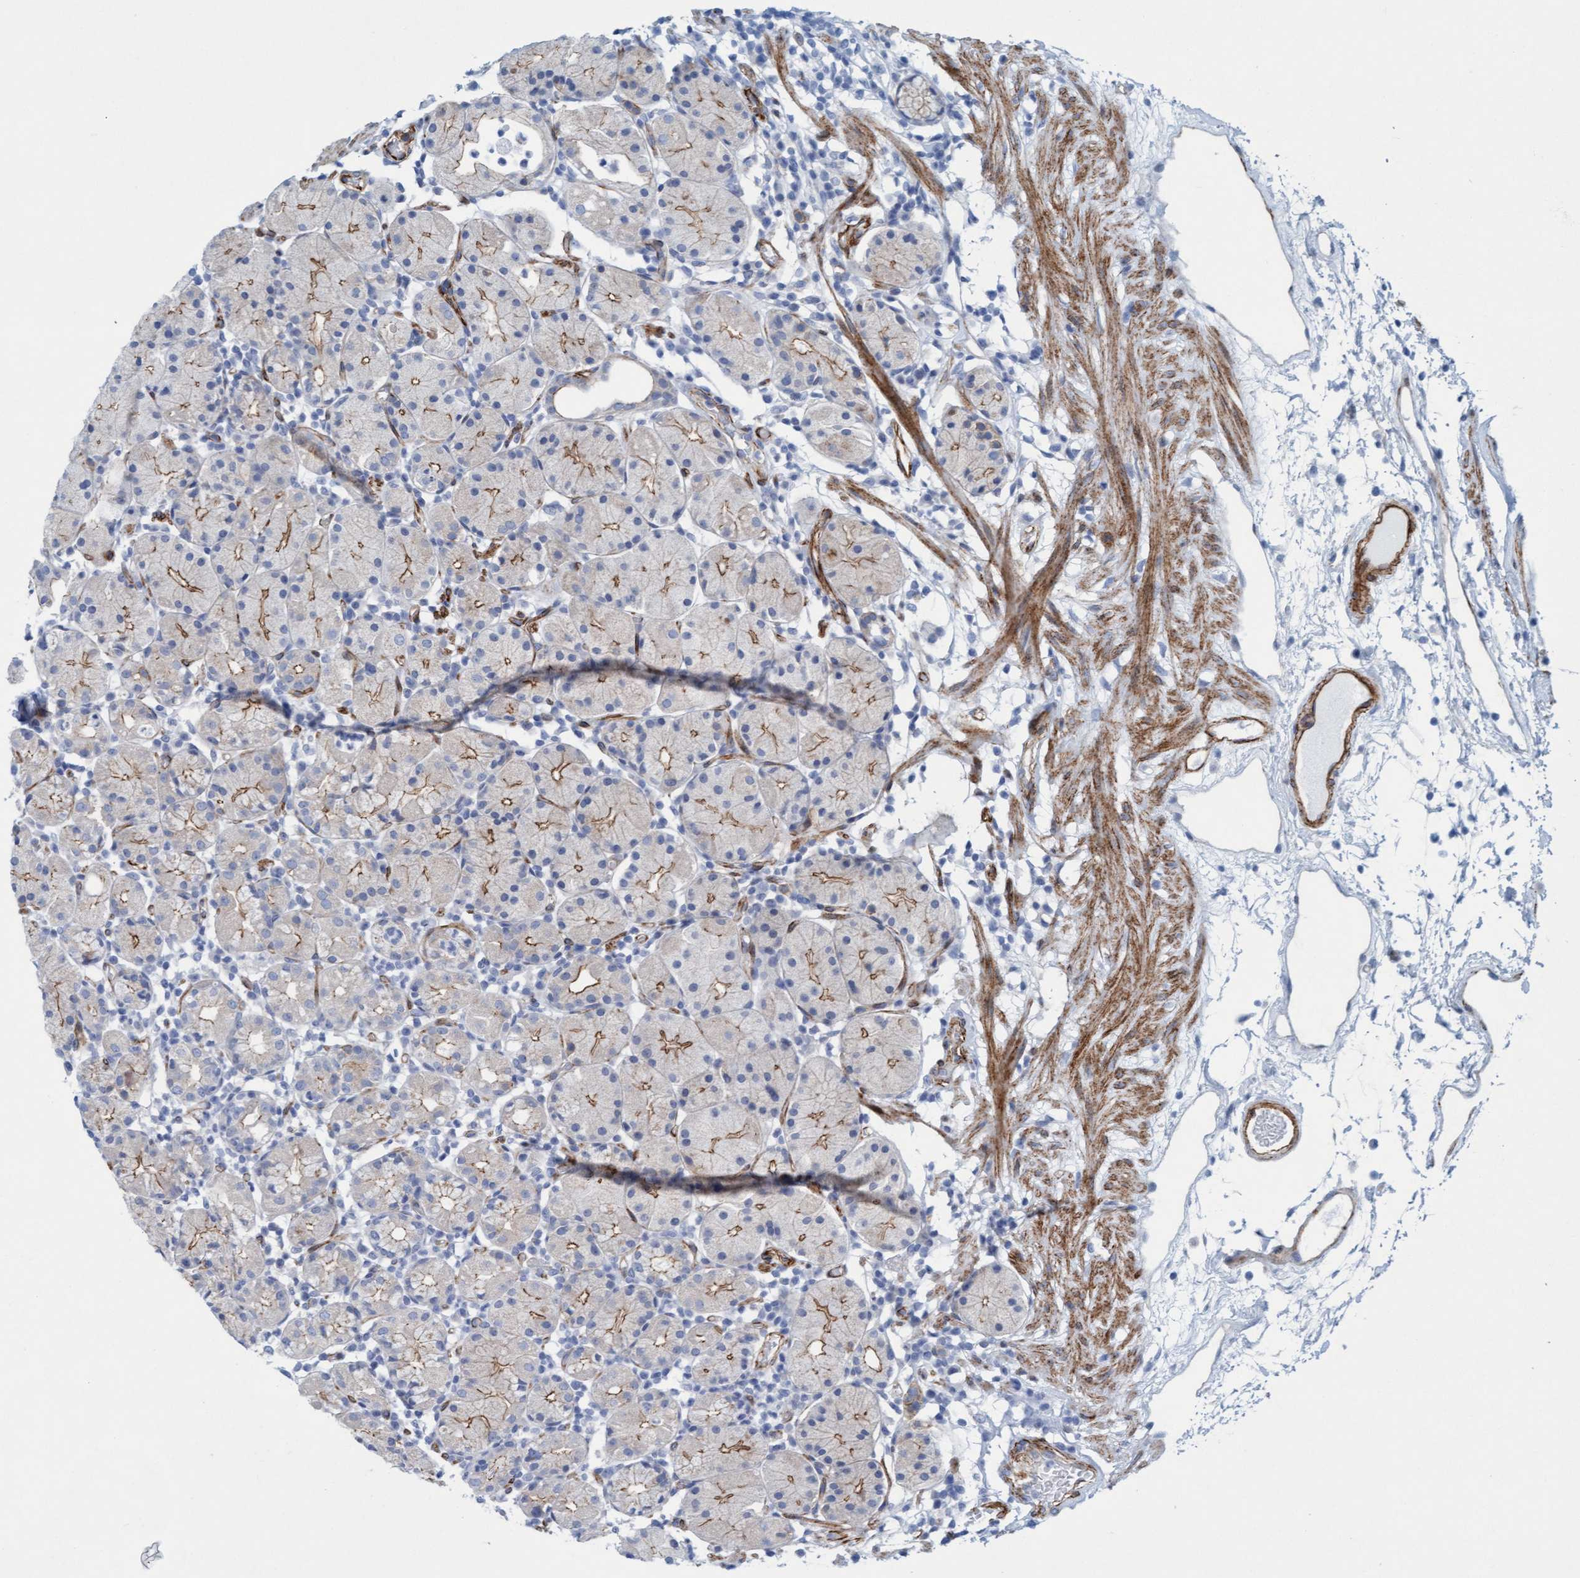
{"staining": {"intensity": "moderate", "quantity": "25%-75%", "location": "cytoplasmic/membranous"}, "tissue": "stomach", "cell_type": "Glandular cells", "image_type": "normal", "snomed": [{"axis": "morphology", "description": "Normal tissue, NOS"}, {"axis": "topography", "description": "Stomach"}, {"axis": "topography", "description": "Stomach, lower"}], "caption": "Protein staining demonstrates moderate cytoplasmic/membranous staining in about 25%-75% of glandular cells in benign stomach.", "gene": "MTFR1", "patient": {"sex": "female", "age": 75}}